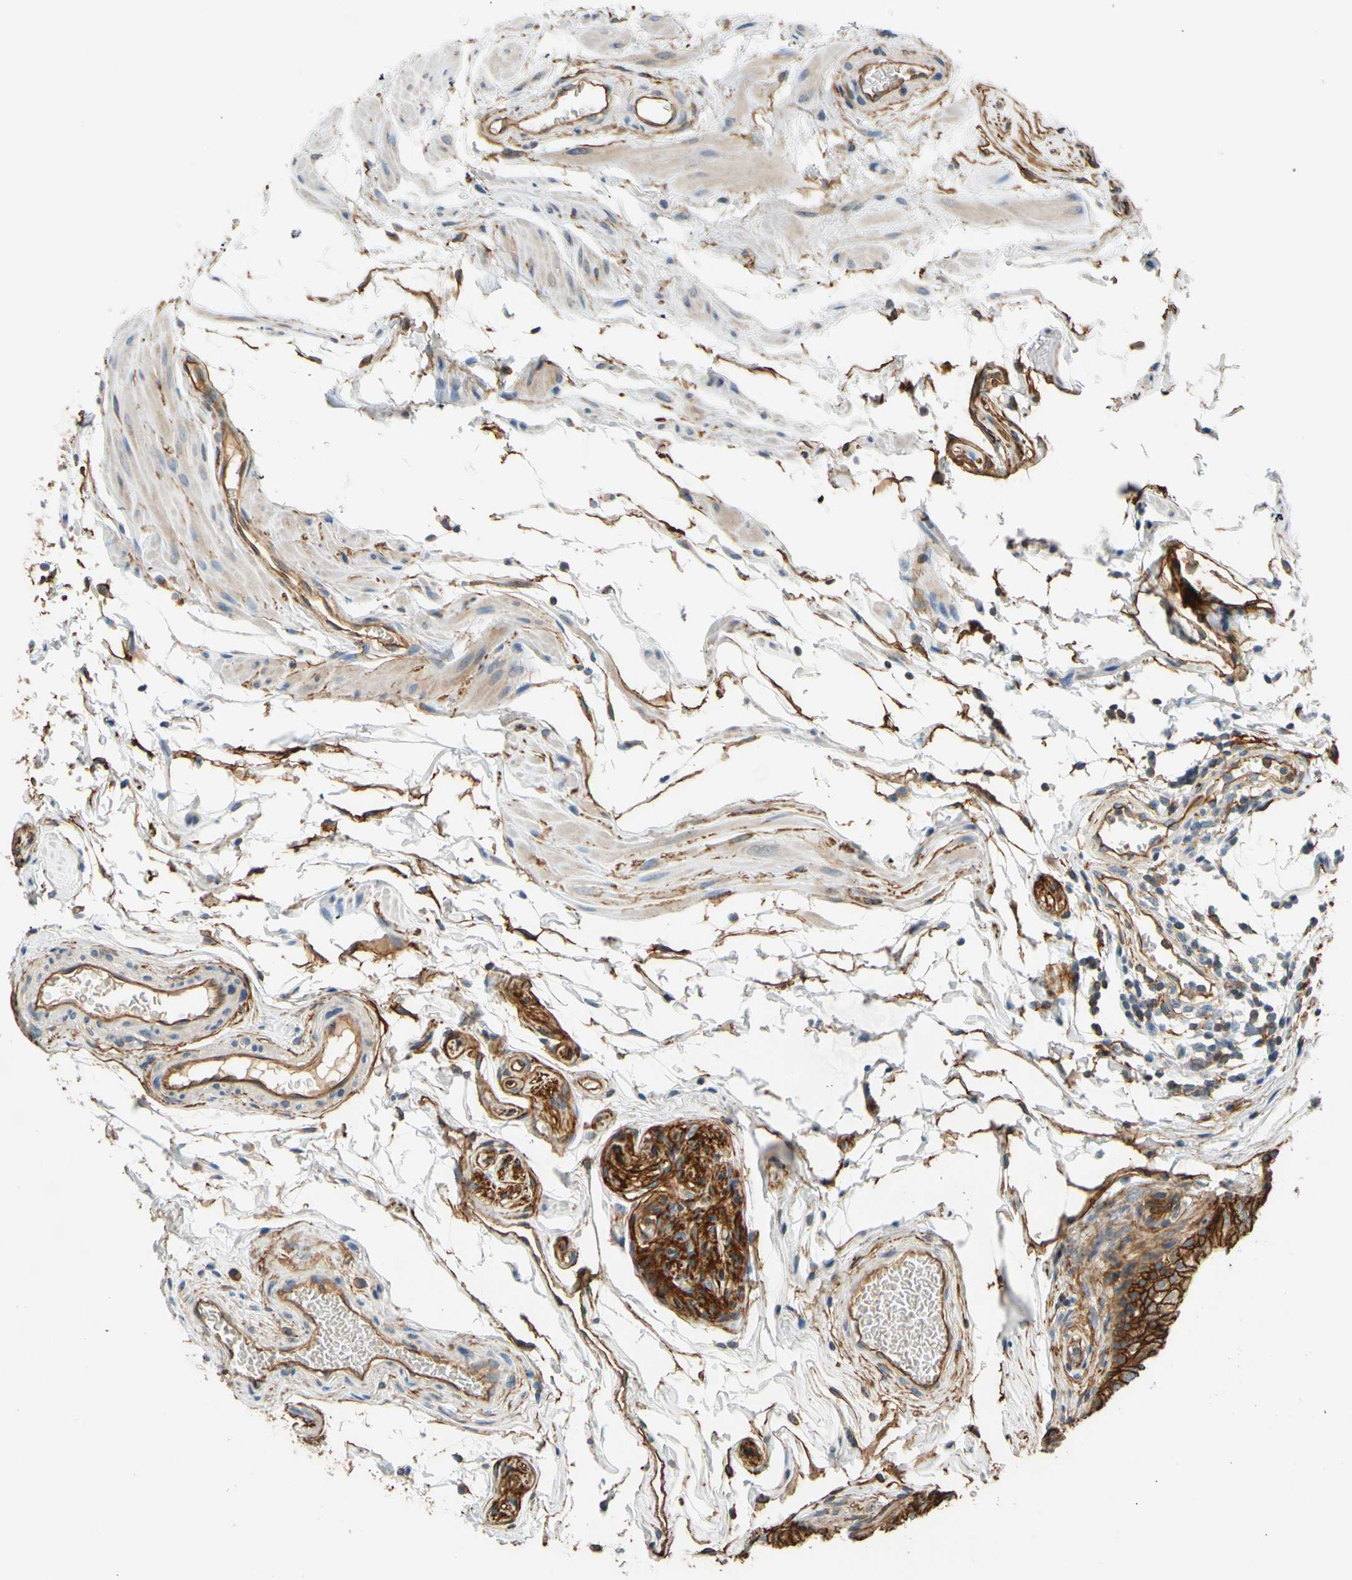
{"staining": {"intensity": "moderate", "quantity": ">75%", "location": "cytoplasmic/membranous"}, "tissue": "epididymis", "cell_type": "Glandular cells", "image_type": "normal", "snomed": [{"axis": "morphology", "description": "Normal tissue, NOS"}, {"axis": "topography", "description": "Testis"}, {"axis": "topography", "description": "Epididymis"}], "caption": "A brown stain shows moderate cytoplasmic/membranous expression of a protein in glandular cells of benign human epididymis. The protein is stained brown, and the nuclei are stained in blue (DAB (3,3'-diaminobenzidine) IHC with brightfield microscopy, high magnification).", "gene": "SPTAN1", "patient": {"sex": "male", "age": 36}}